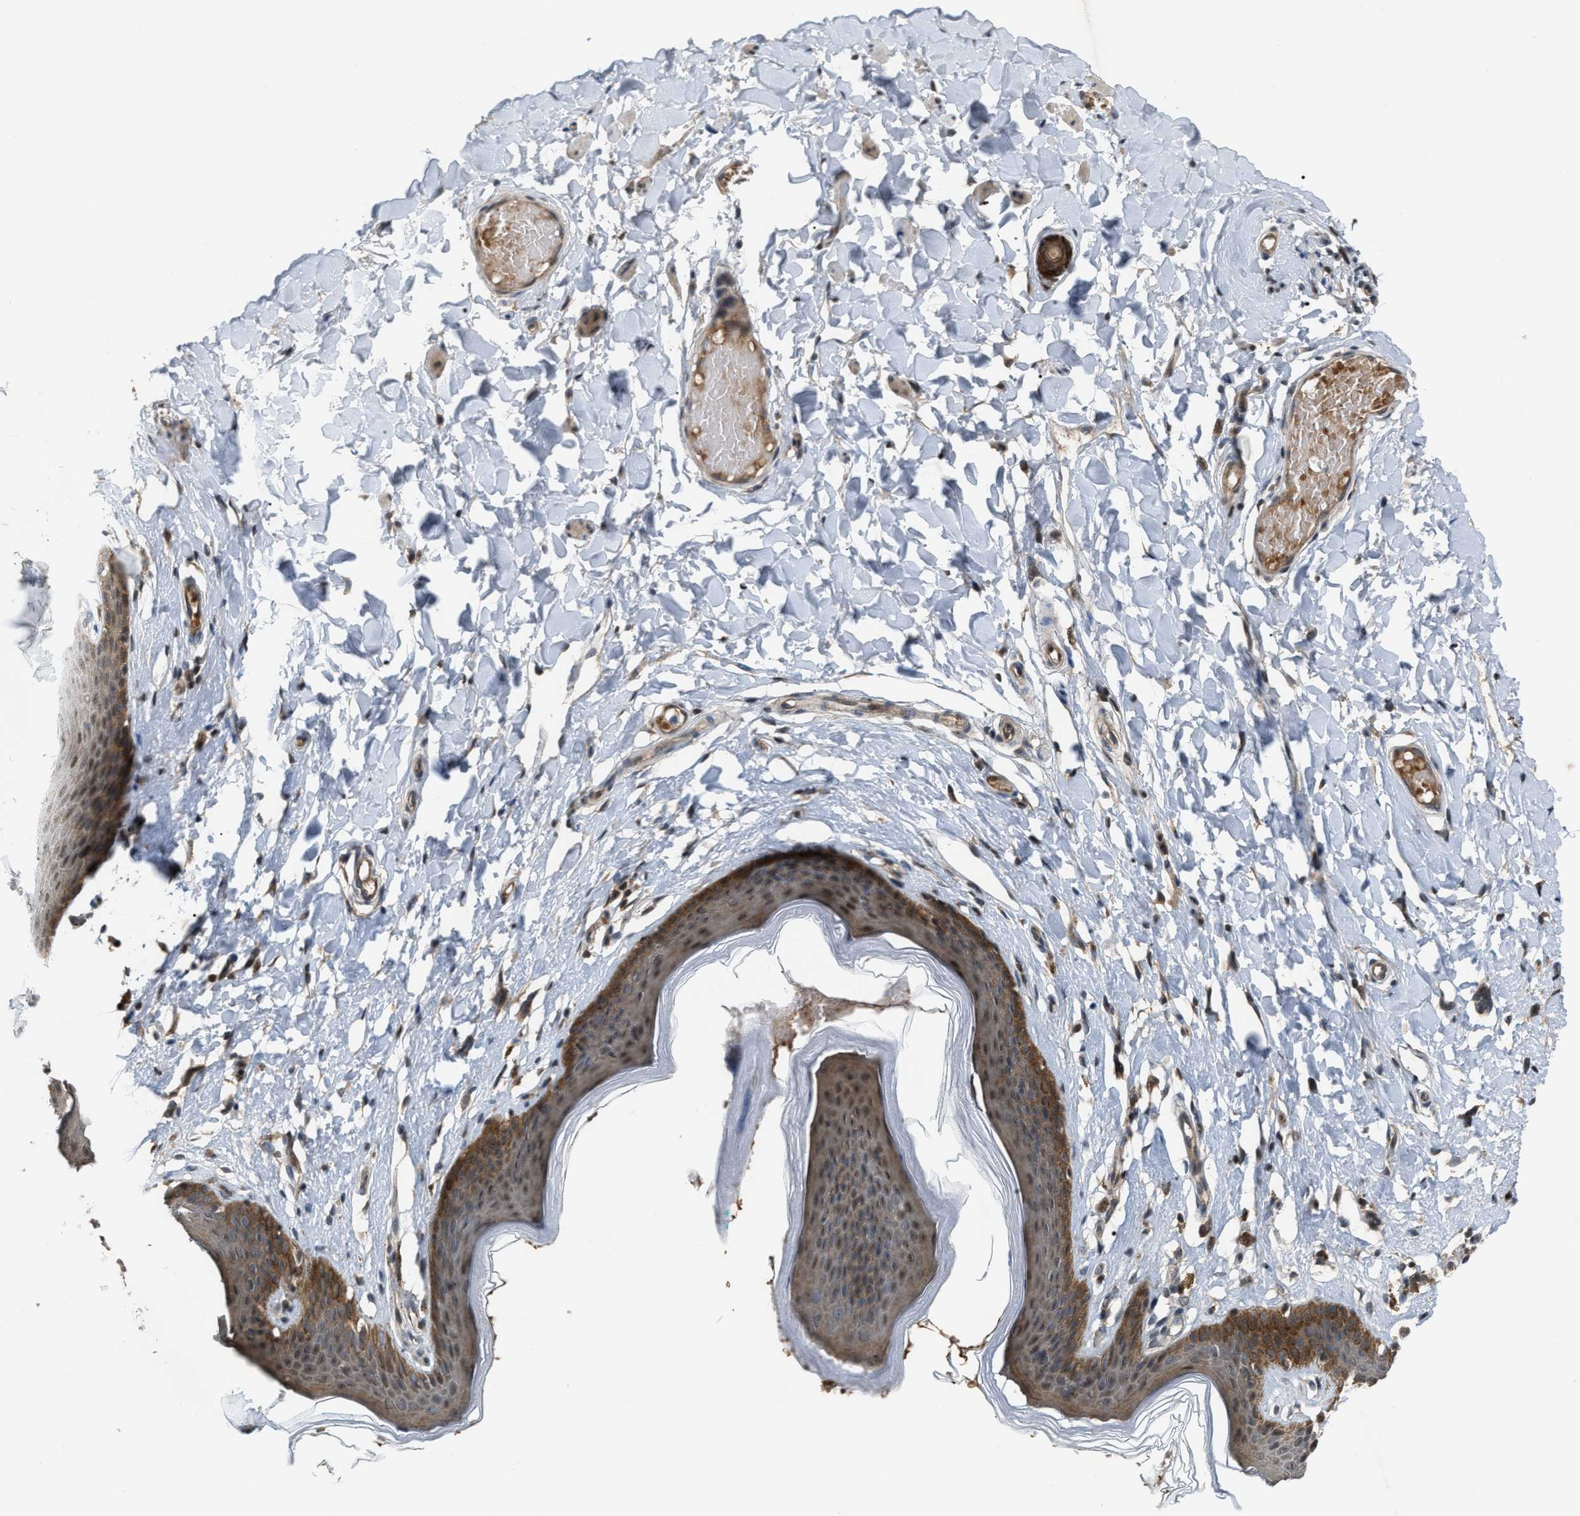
{"staining": {"intensity": "moderate", "quantity": ">75%", "location": "cytoplasmic/membranous,nuclear"}, "tissue": "skin", "cell_type": "Epidermal cells", "image_type": "normal", "snomed": [{"axis": "morphology", "description": "Normal tissue, NOS"}, {"axis": "topography", "description": "Vulva"}], "caption": "Epidermal cells reveal moderate cytoplasmic/membranous,nuclear expression in about >75% of cells in normal skin.", "gene": "RFFL", "patient": {"sex": "female", "age": 66}}